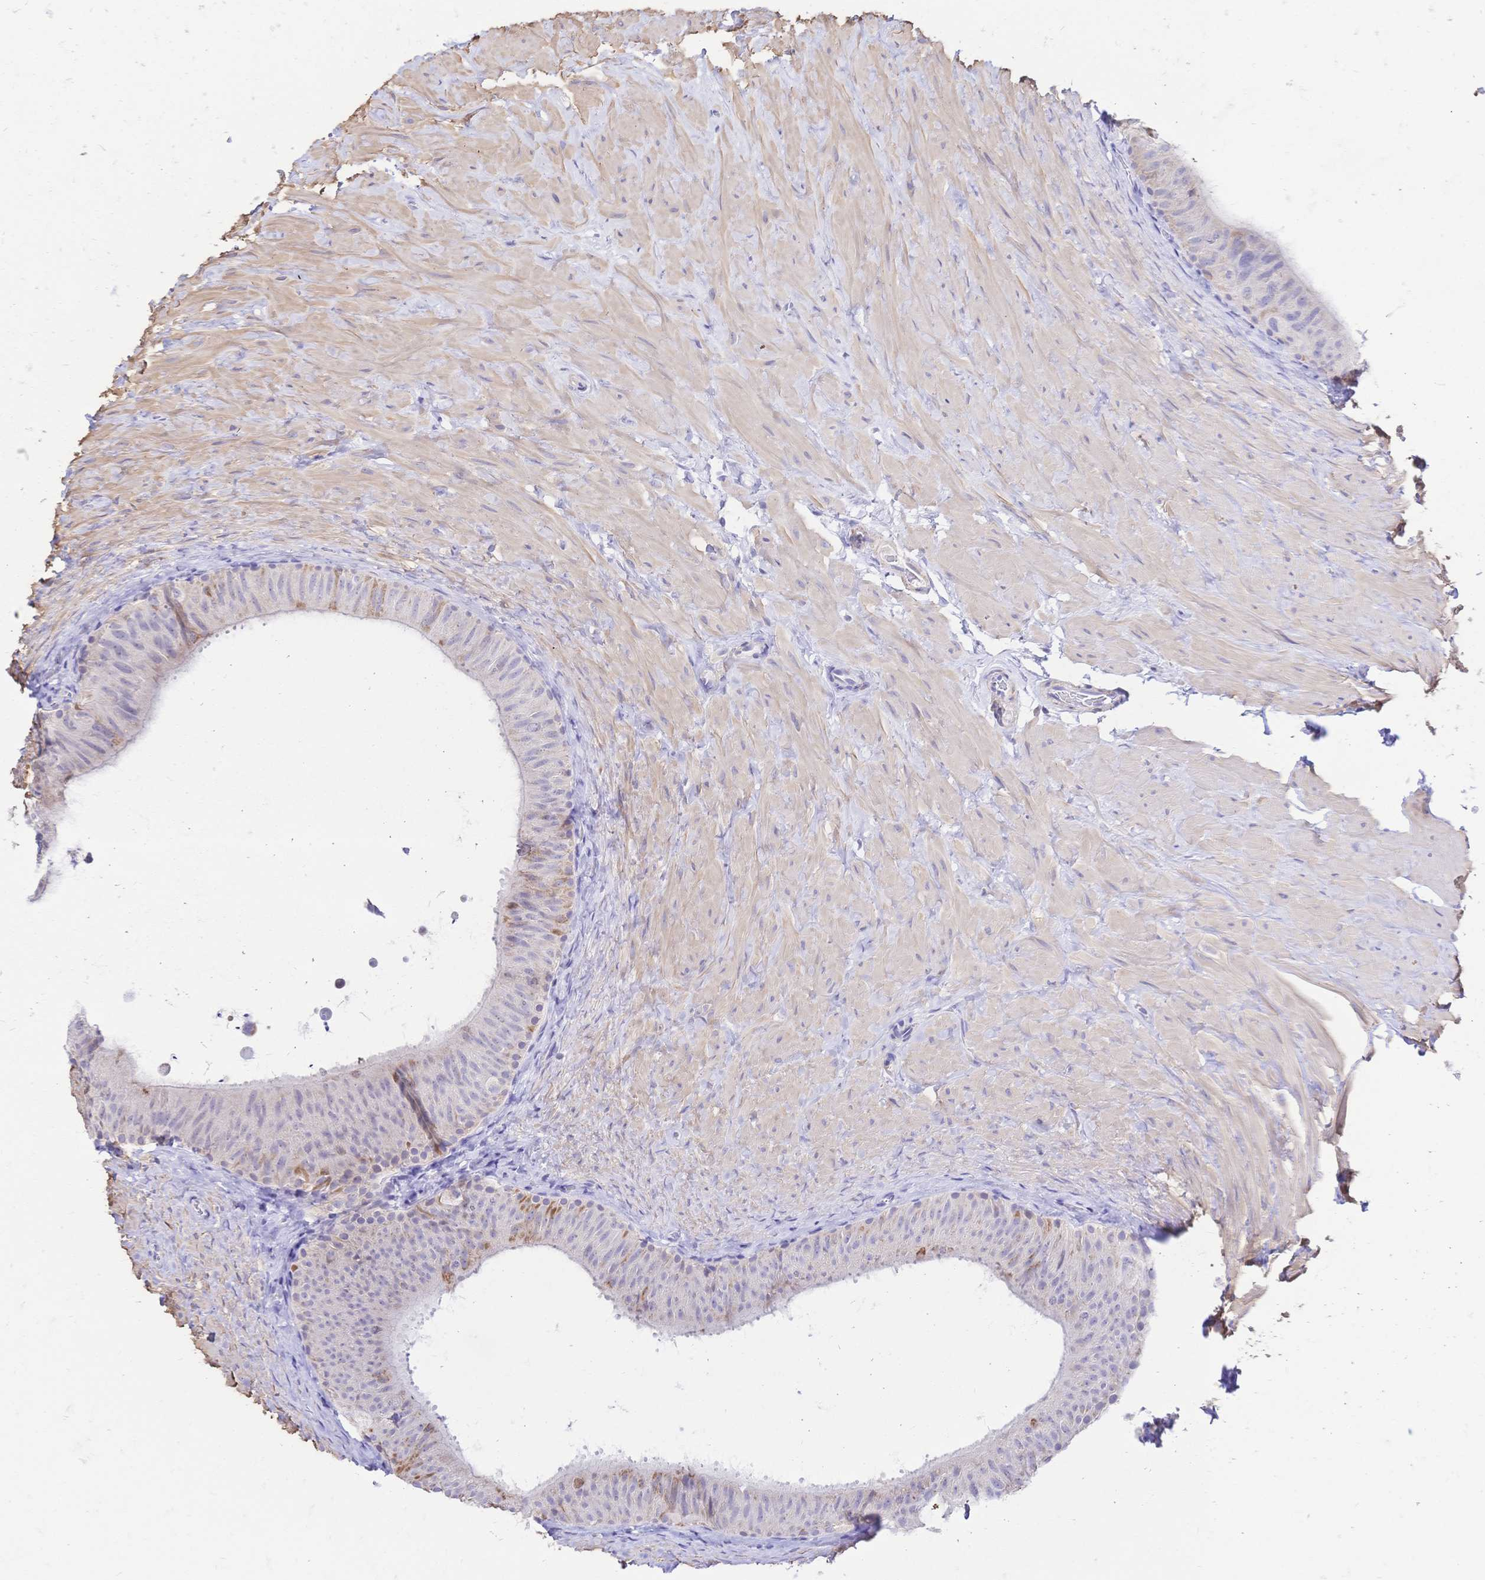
{"staining": {"intensity": "weak", "quantity": "<25%", "location": "cytoplasmic/membranous"}, "tissue": "epididymis", "cell_type": "Glandular cells", "image_type": "normal", "snomed": [{"axis": "morphology", "description": "Normal tissue, NOS"}, {"axis": "topography", "description": "Epididymis, spermatic cord, NOS"}, {"axis": "topography", "description": "Epididymis"}], "caption": "This is an IHC micrograph of unremarkable human epididymis. There is no positivity in glandular cells.", "gene": "CLEC18A", "patient": {"sex": "male", "age": 31}}